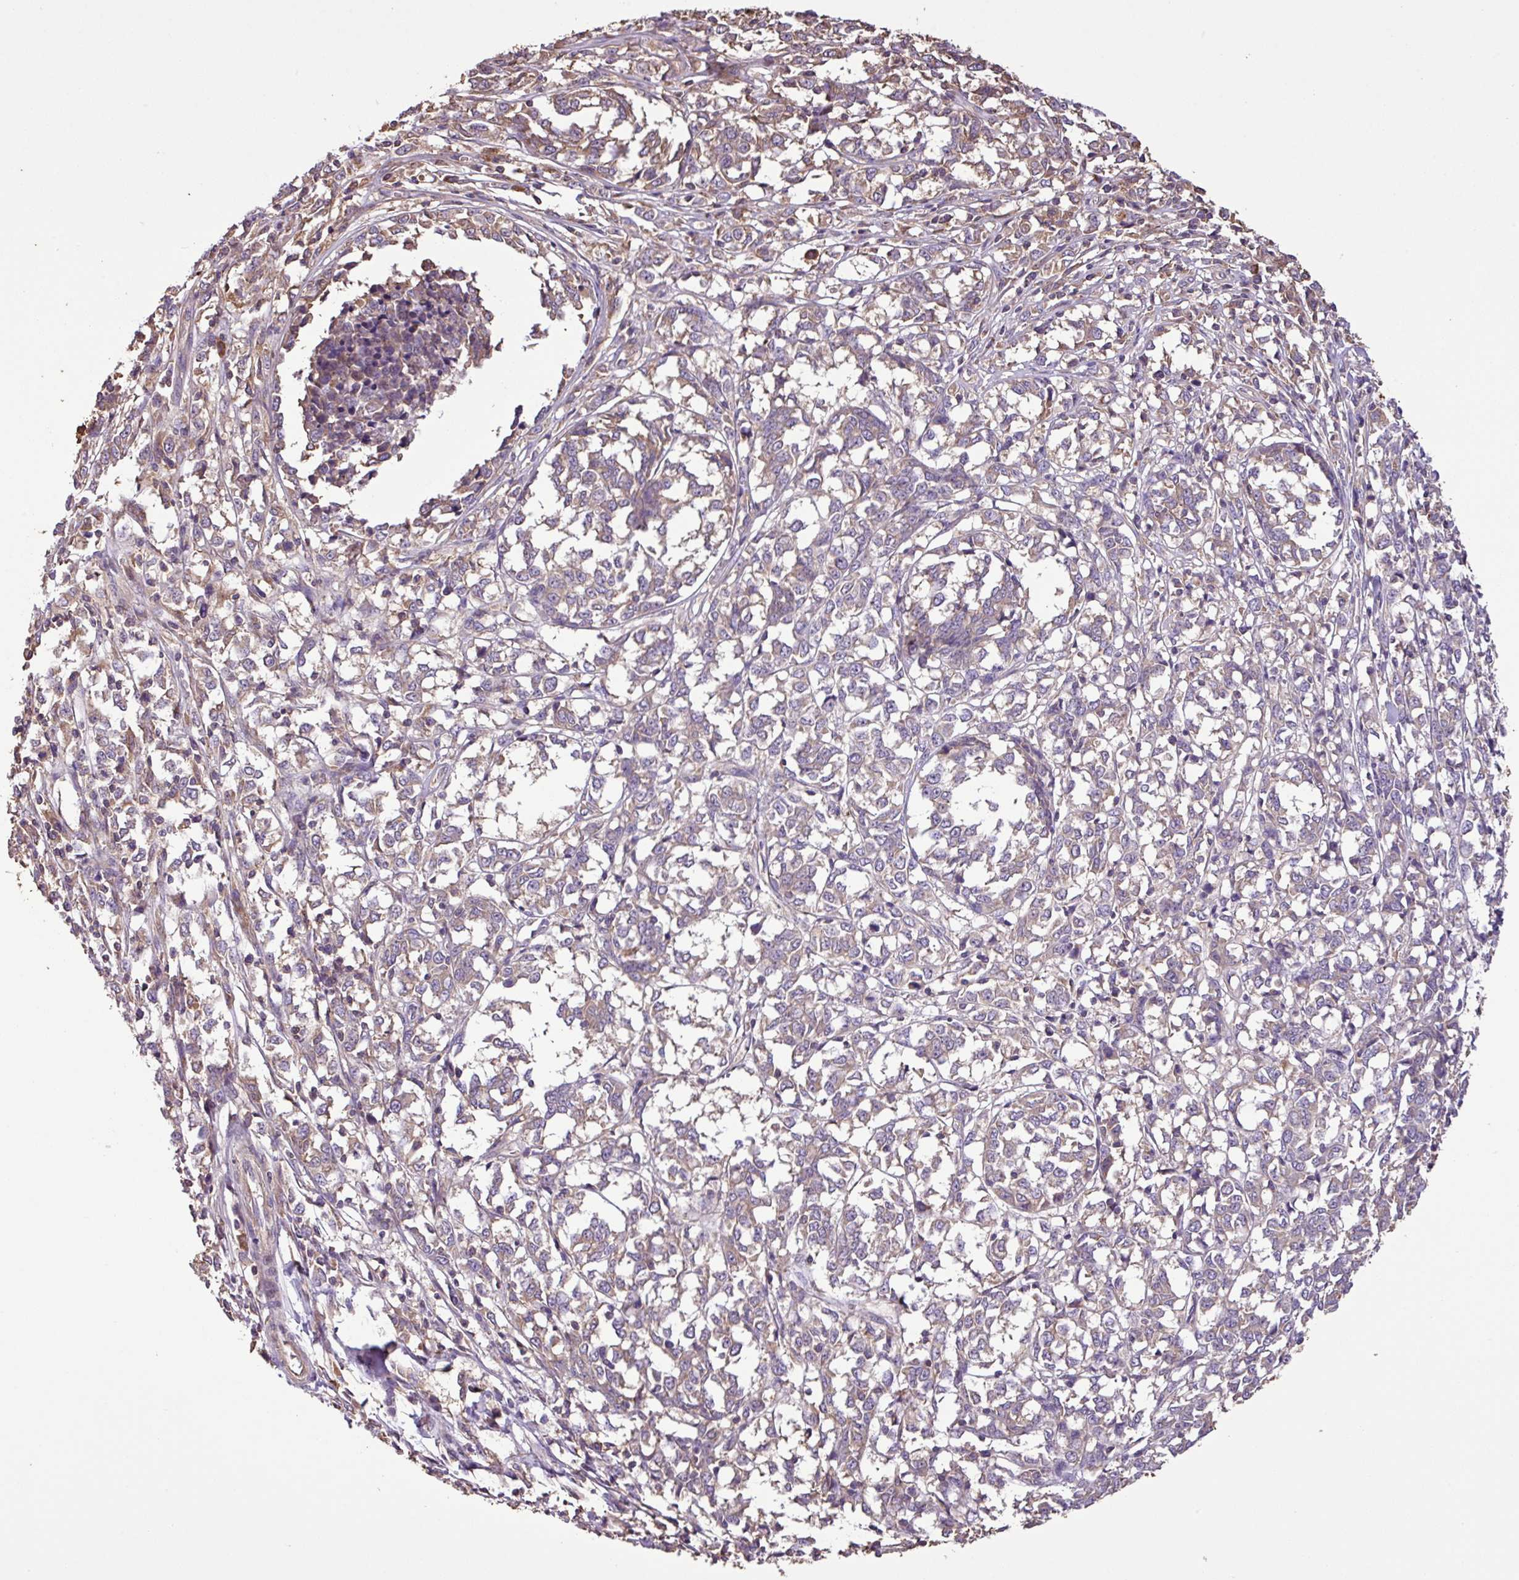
{"staining": {"intensity": "weak", "quantity": ">75%", "location": "cytoplasmic/membranous"}, "tissue": "melanoma", "cell_type": "Tumor cells", "image_type": "cancer", "snomed": [{"axis": "morphology", "description": "Malignant melanoma, NOS"}, {"axis": "topography", "description": "Skin"}], "caption": "The immunohistochemical stain labels weak cytoplasmic/membranous expression in tumor cells of melanoma tissue.", "gene": "ZNF266", "patient": {"sex": "female", "age": 72}}